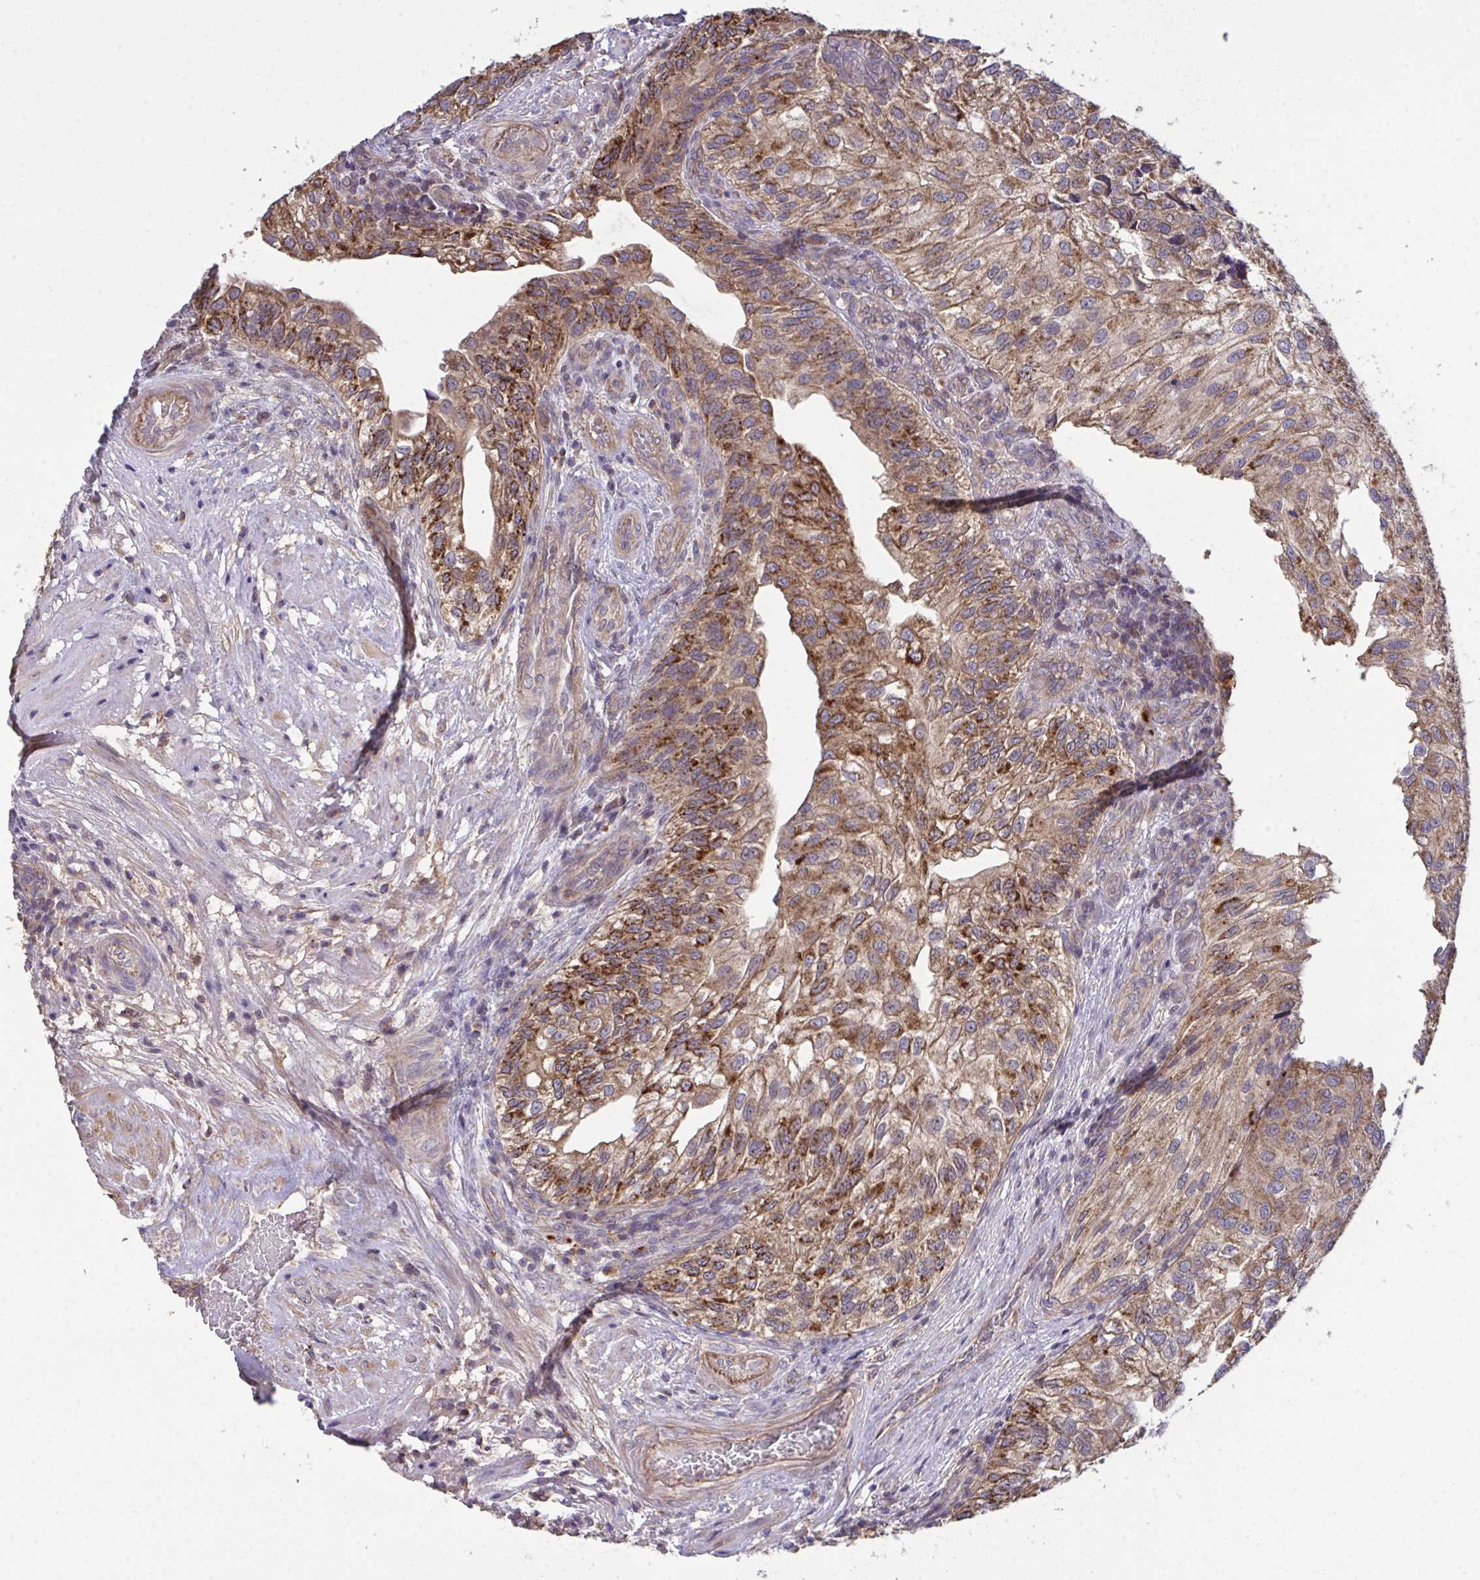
{"staining": {"intensity": "moderate", "quantity": ">75%", "location": "cytoplasmic/membranous"}, "tissue": "urothelial cancer", "cell_type": "Tumor cells", "image_type": "cancer", "snomed": [{"axis": "morphology", "description": "Urothelial carcinoma, NOS"}, {"axis": "topography", "description": "Urinary bladder"}], "caption": "Immunohistochemical staining of human transitional cell carcinoma displays medium levels of moderate cytoplasmic/membranous protein positivity in approximately >75% of tumor cells.", "gene": "PPM1H", "patient": {"sex": "male", "age": 87}}